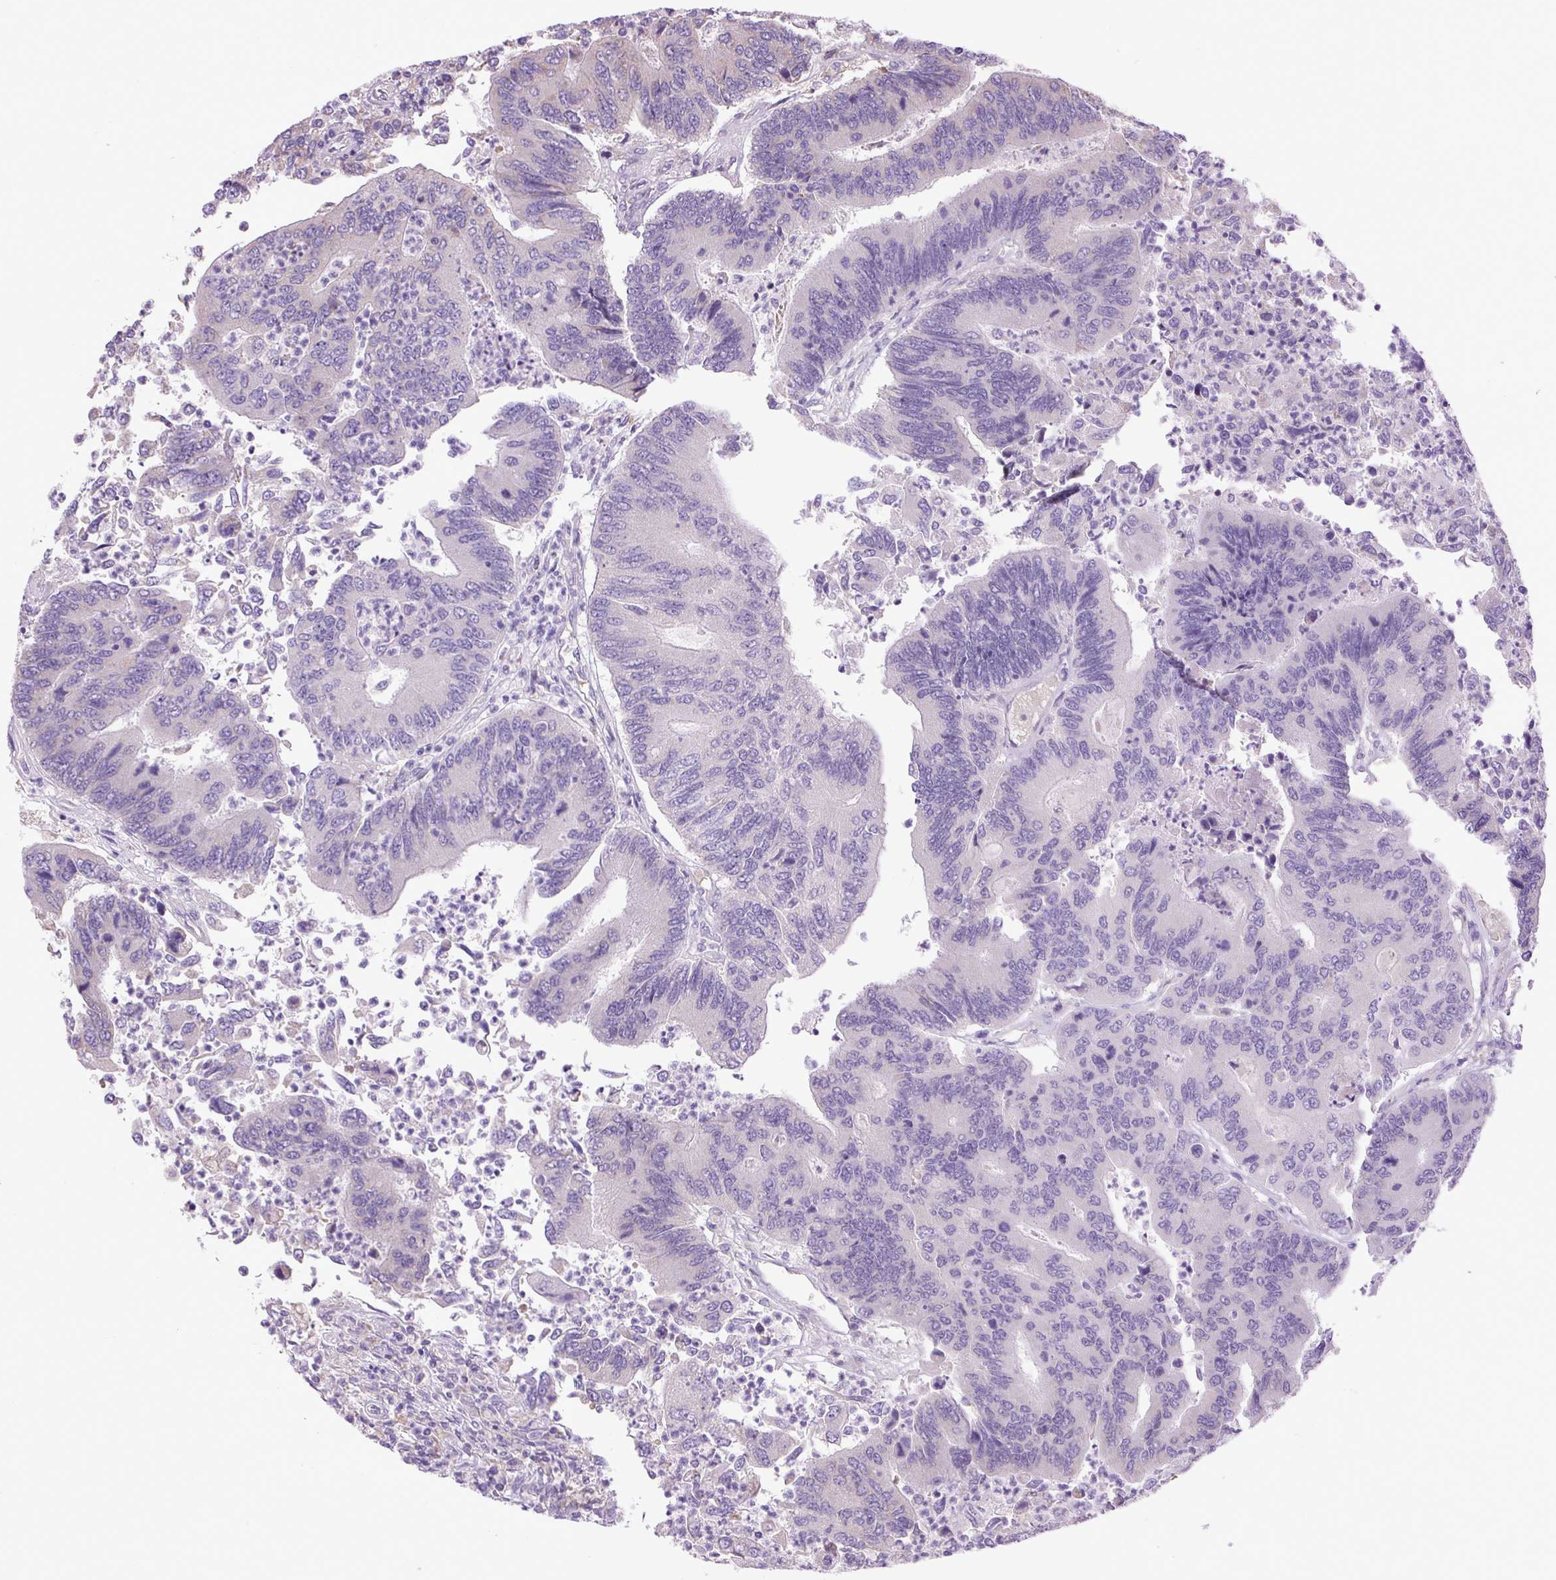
{"staining": {"intensity": "weak", "quantity": "<25%", "location": "cytoplasmic/membranous"}, "tissue": "colorectal cancer", "cell_type": "Tumor cells", "image_type": "cancer", "snomed": [{"axis": "morphology", "description": "Adenocarcinoma, NOS"}, {"axis": "topography", "description": "Colon"}], "caption": "Micrograph shows no significant protein staining in tumor cells of adenocarcinoma (colorectal).", "gene": "PLCG1", "patient": {"sex": "female", "age": 67}}